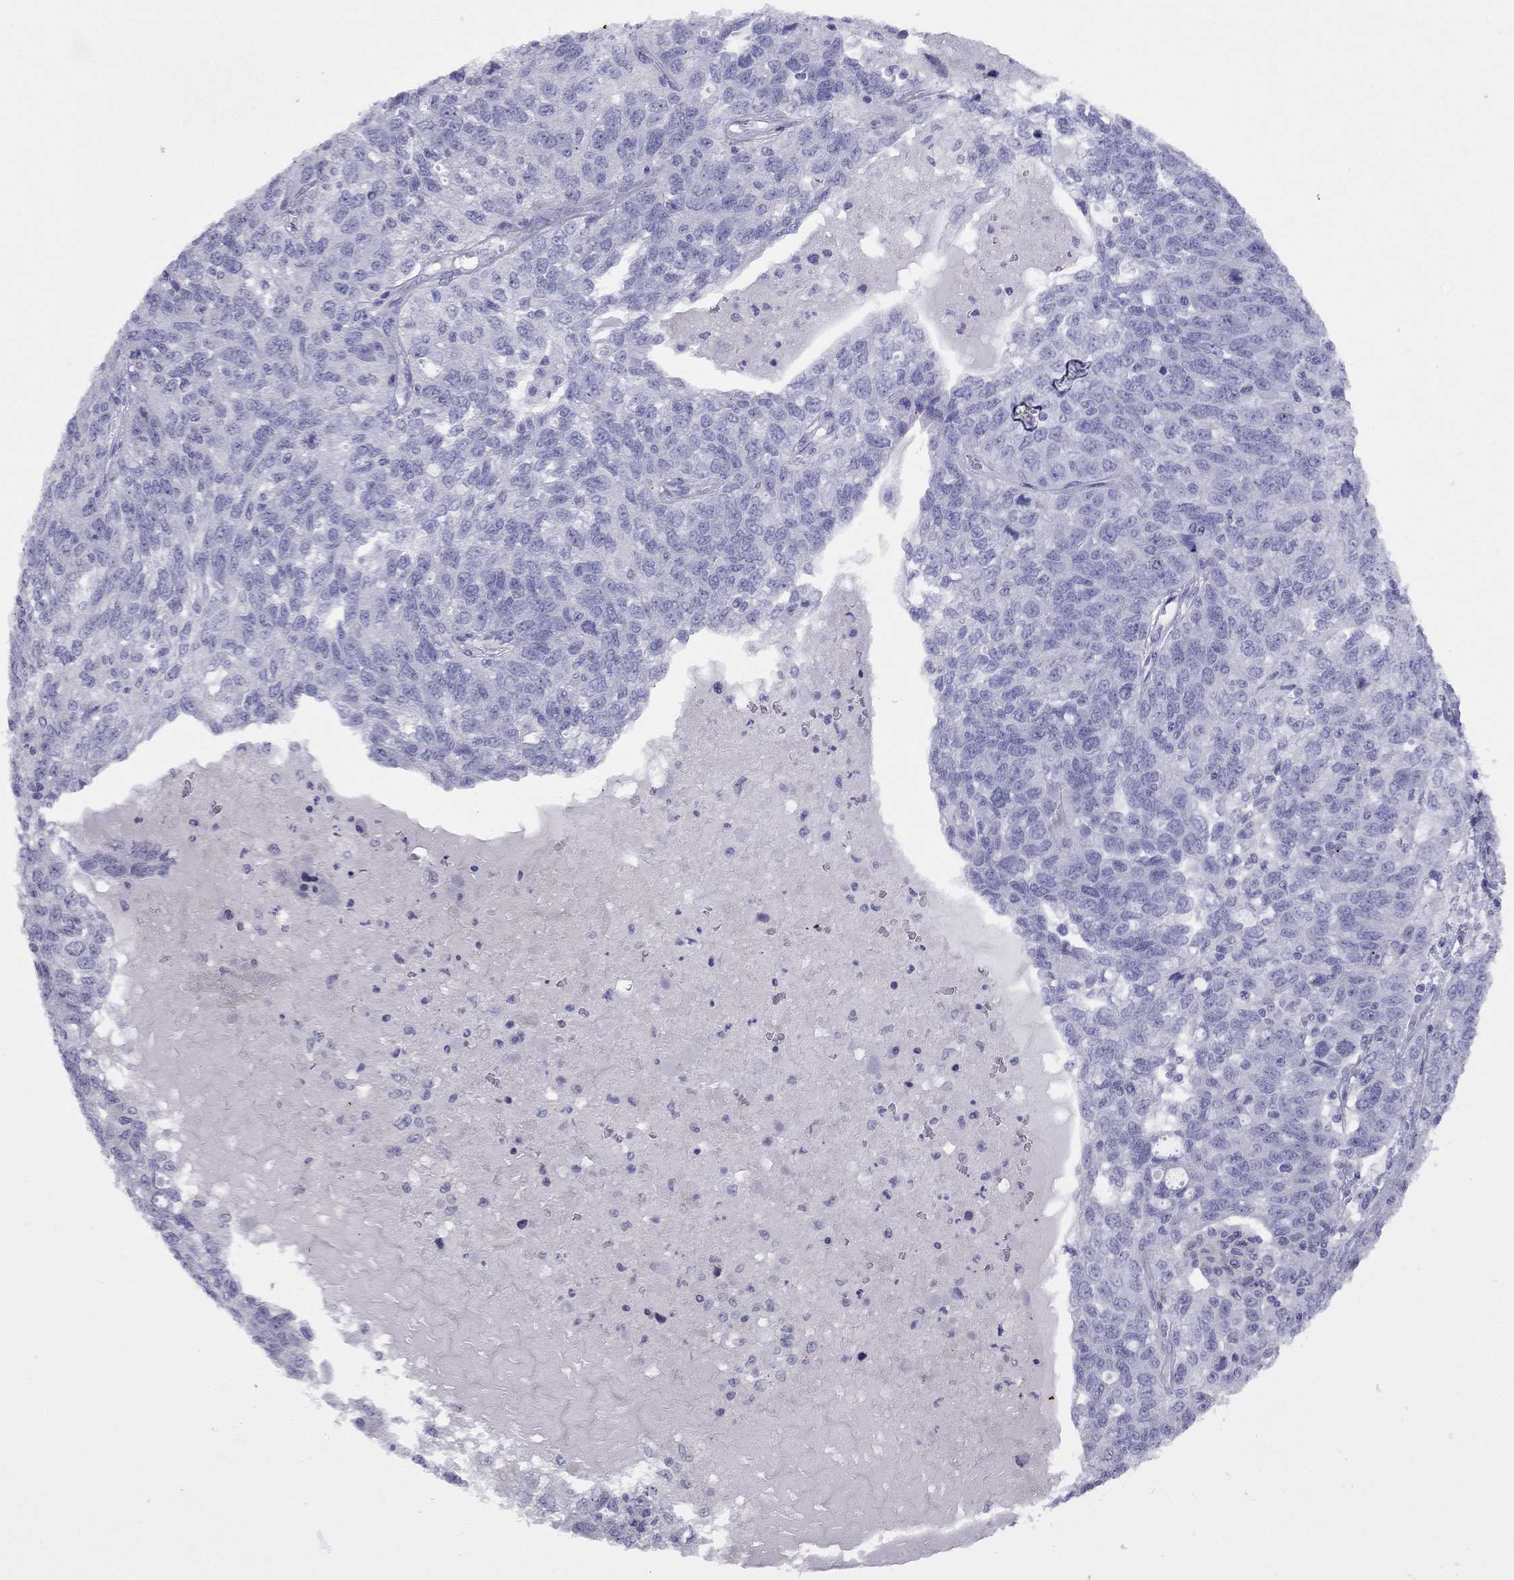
{"staining": {"intensity": "negative", "quantity": "none", "location": "none"}, "tissue": "ovarian cancer", "cell_type": "Tumor cells", "image_type": "cancer", "snomed": [{"axis": "morphology", "description": "Cystadenocarcinoma, serous, NOS"}, {"axis": "topography", "description": "Ovary"}], "caption": "Ovarian cancer (serous cystadenocarcinoma) was stained to show a protein in brown. There is no significant expression in tumor cells.", "gene": "LYAR", "patient": {"sex": "female", "age": 71}}